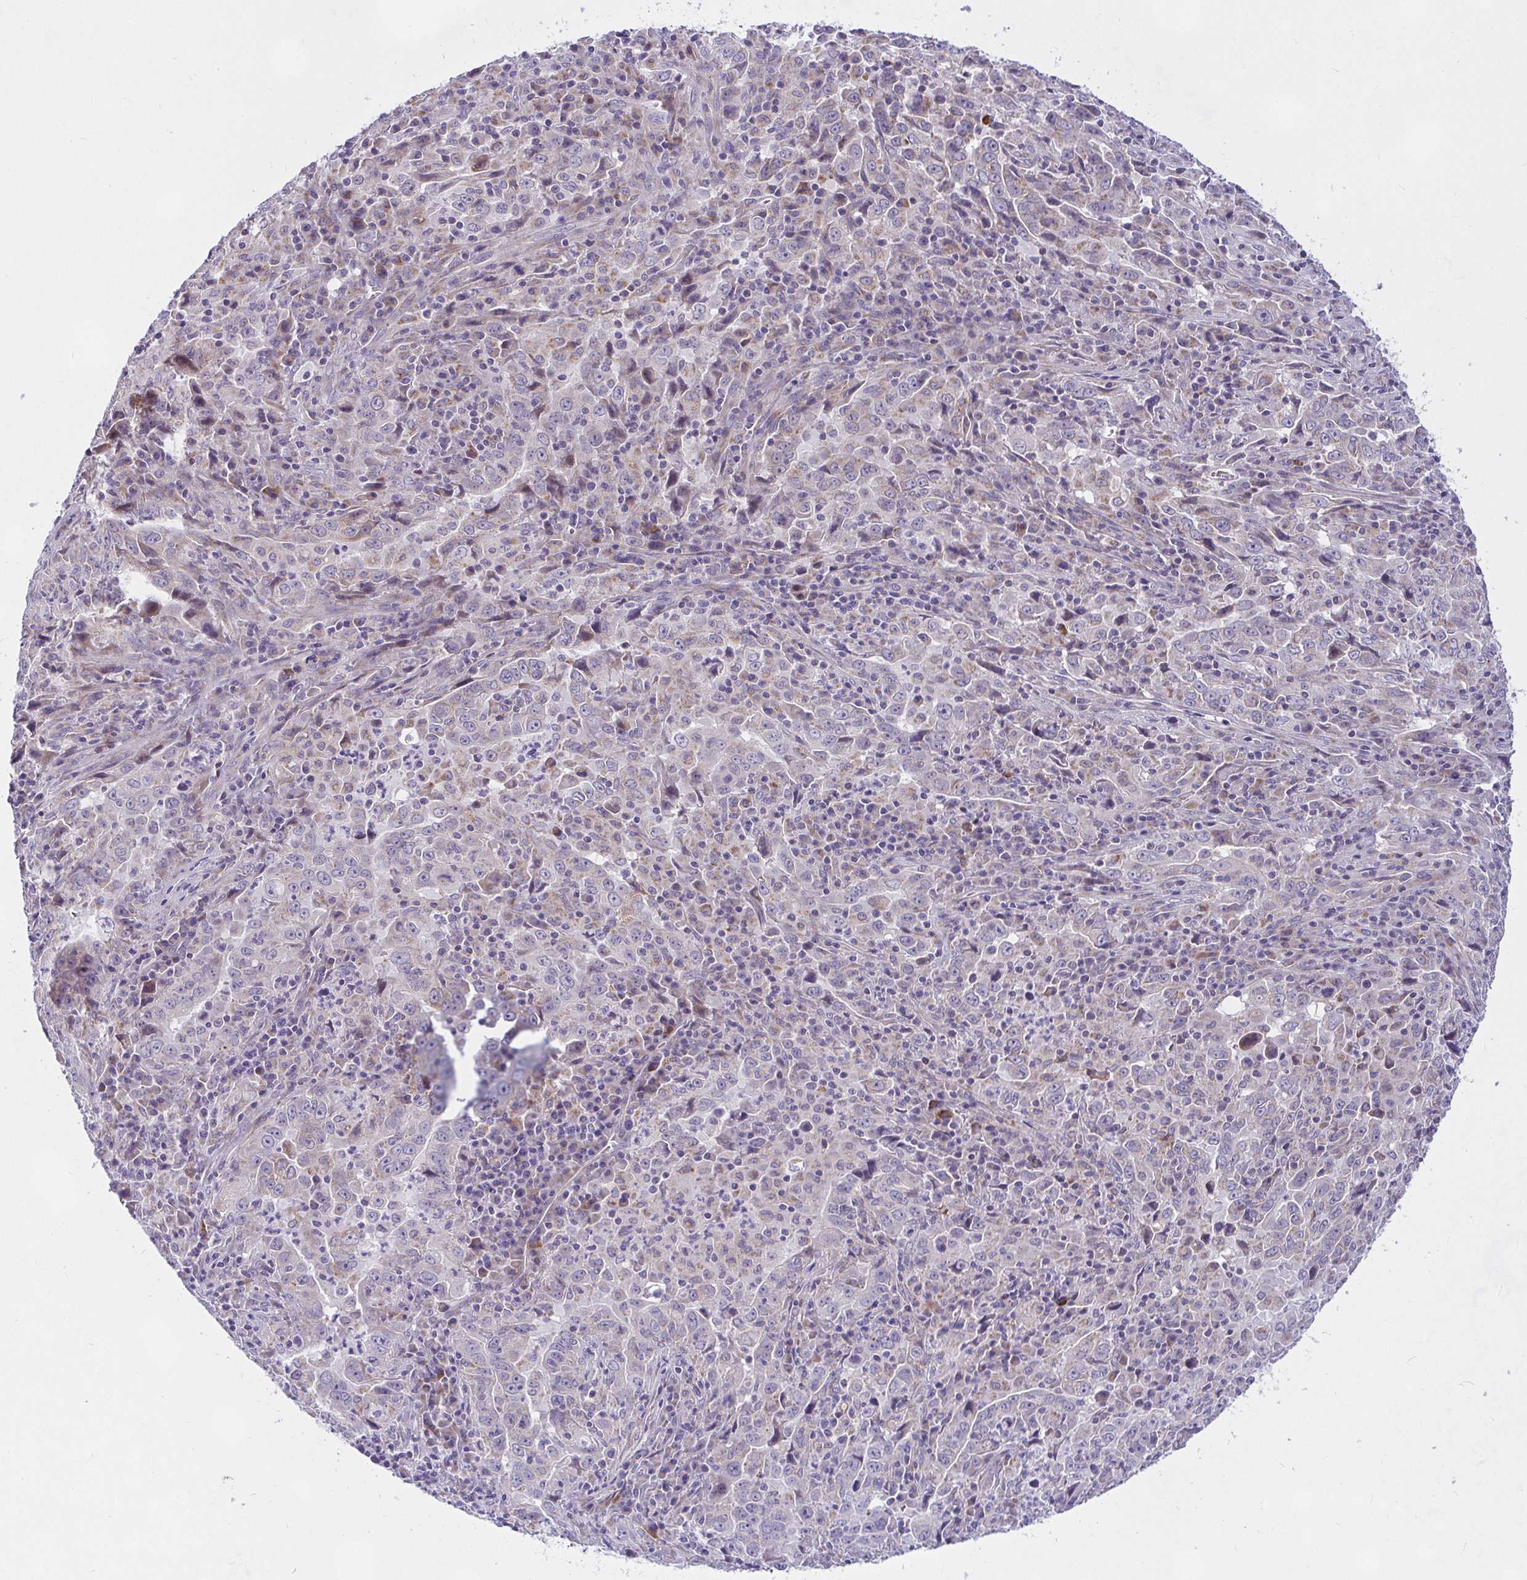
{"staining": {"intensity": "moderate", "quantity": "<25%", "location": "cytoplasmic/membranous"}, "tissue": "lung cancer", "cell_type": "Tumor cells", "image_type": "cancer", "snomed": [{"axis": "morphology", "description": "Adenocarcinoma, NOS"}, {"axis": "topography", "description": "Lung"}], "caption": "Immunohistochemical staining of human lung cancer (adenocarcinoma) shows low levels of moderate cytoplasmic/membranous protein staining in approximately <25% of tumor cells.", "gene": "CEP63", "patient": {"sex": "male", "age": 67}}